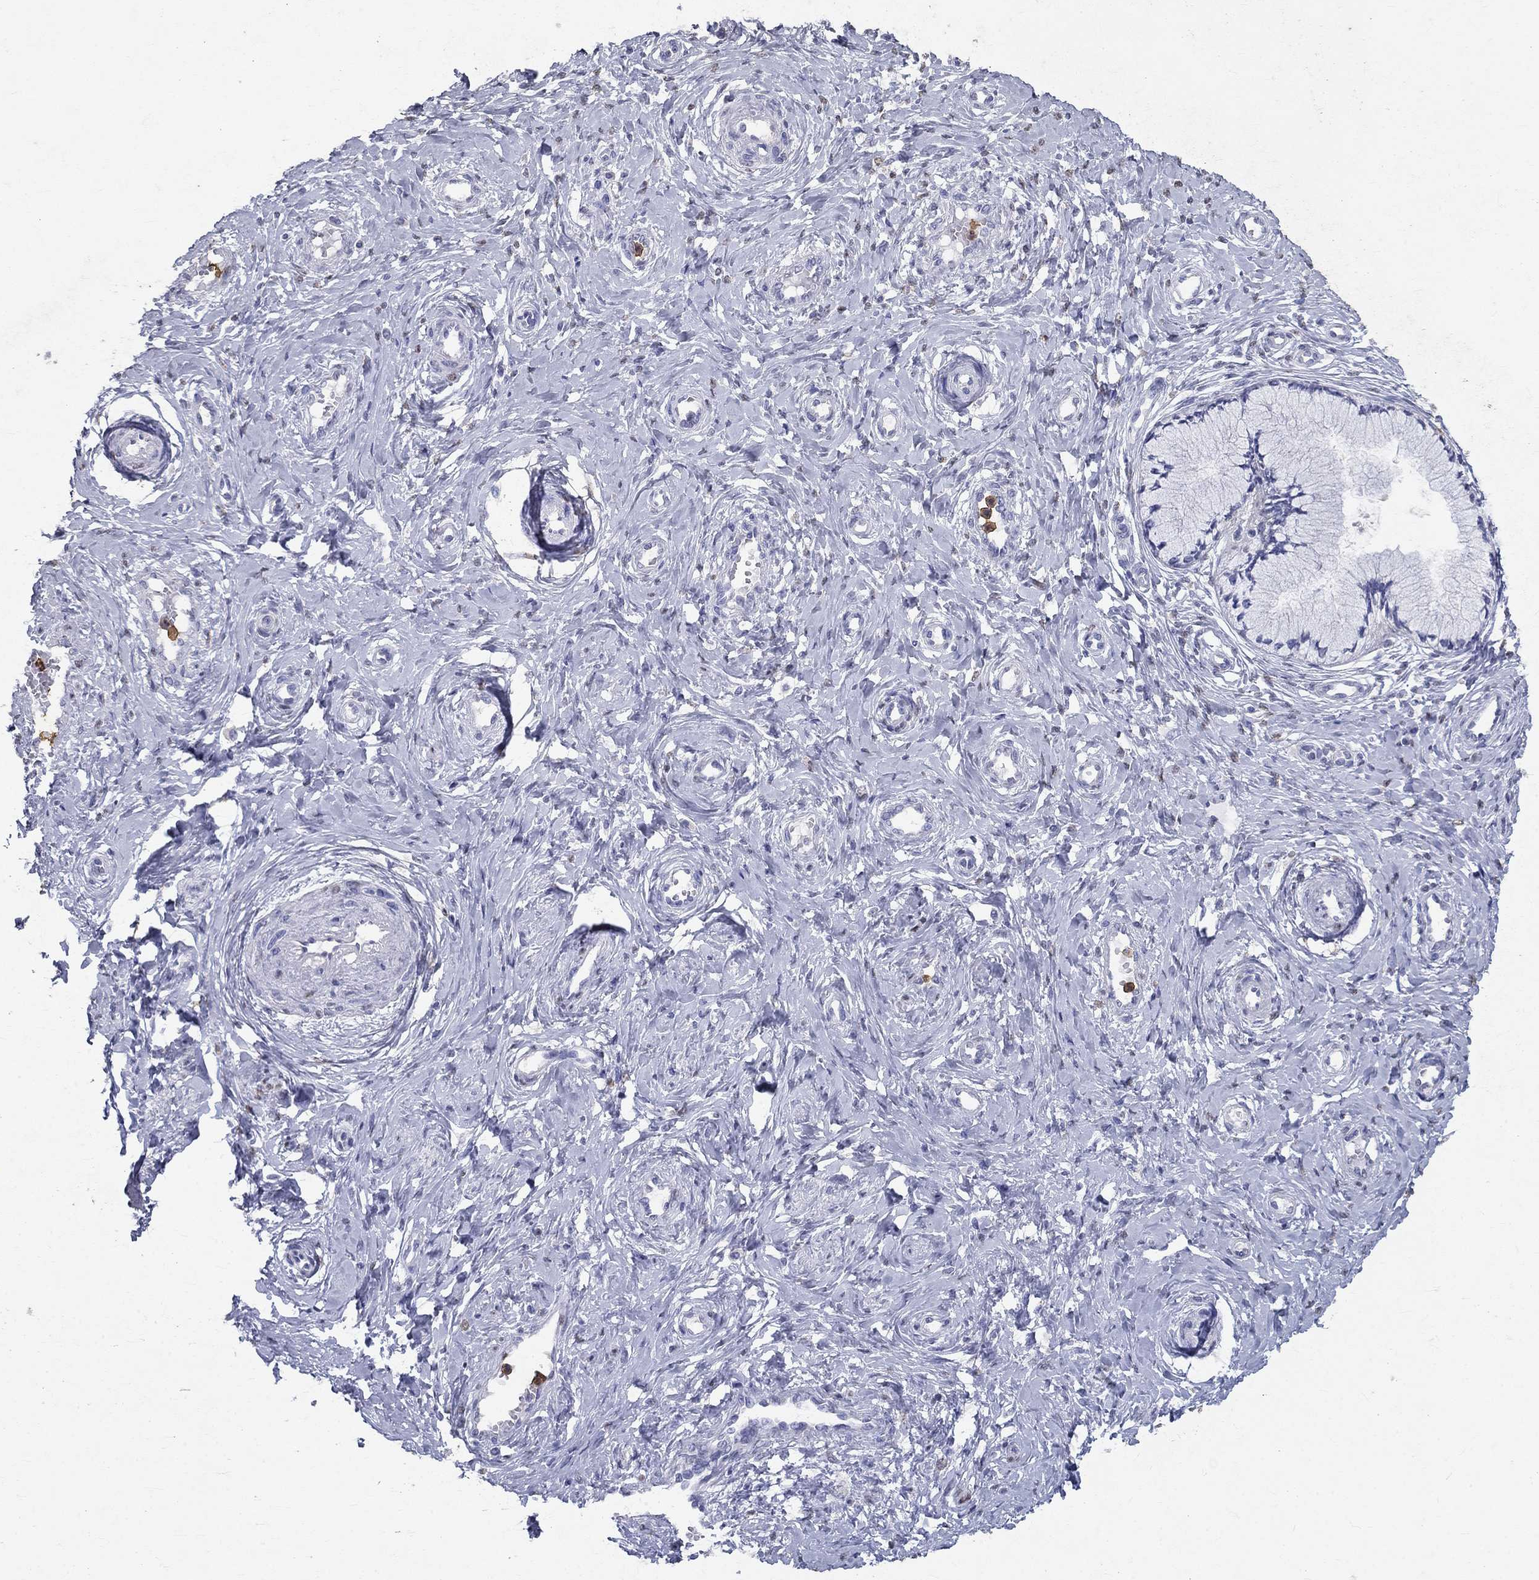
{"staining": {"intensity": "negative", "quantity": "none", "location": "none"}, "tissue": "cervix", "cell_type": "Glandular cells", "image_type": "normal", "snomed": [{"axis": "morphology", "description": "Normal tissue, NOS"}, {"axis": "topography", "description": "Cervix"}], "caption": "The photomicrograph demonstrates no significant expression in glandular cells of cervix. (DAB IHC visualized using brightfield microscopy, high magnification).", "gene": "IGSF8", "patient": {"sex": "female", "age": 37}}